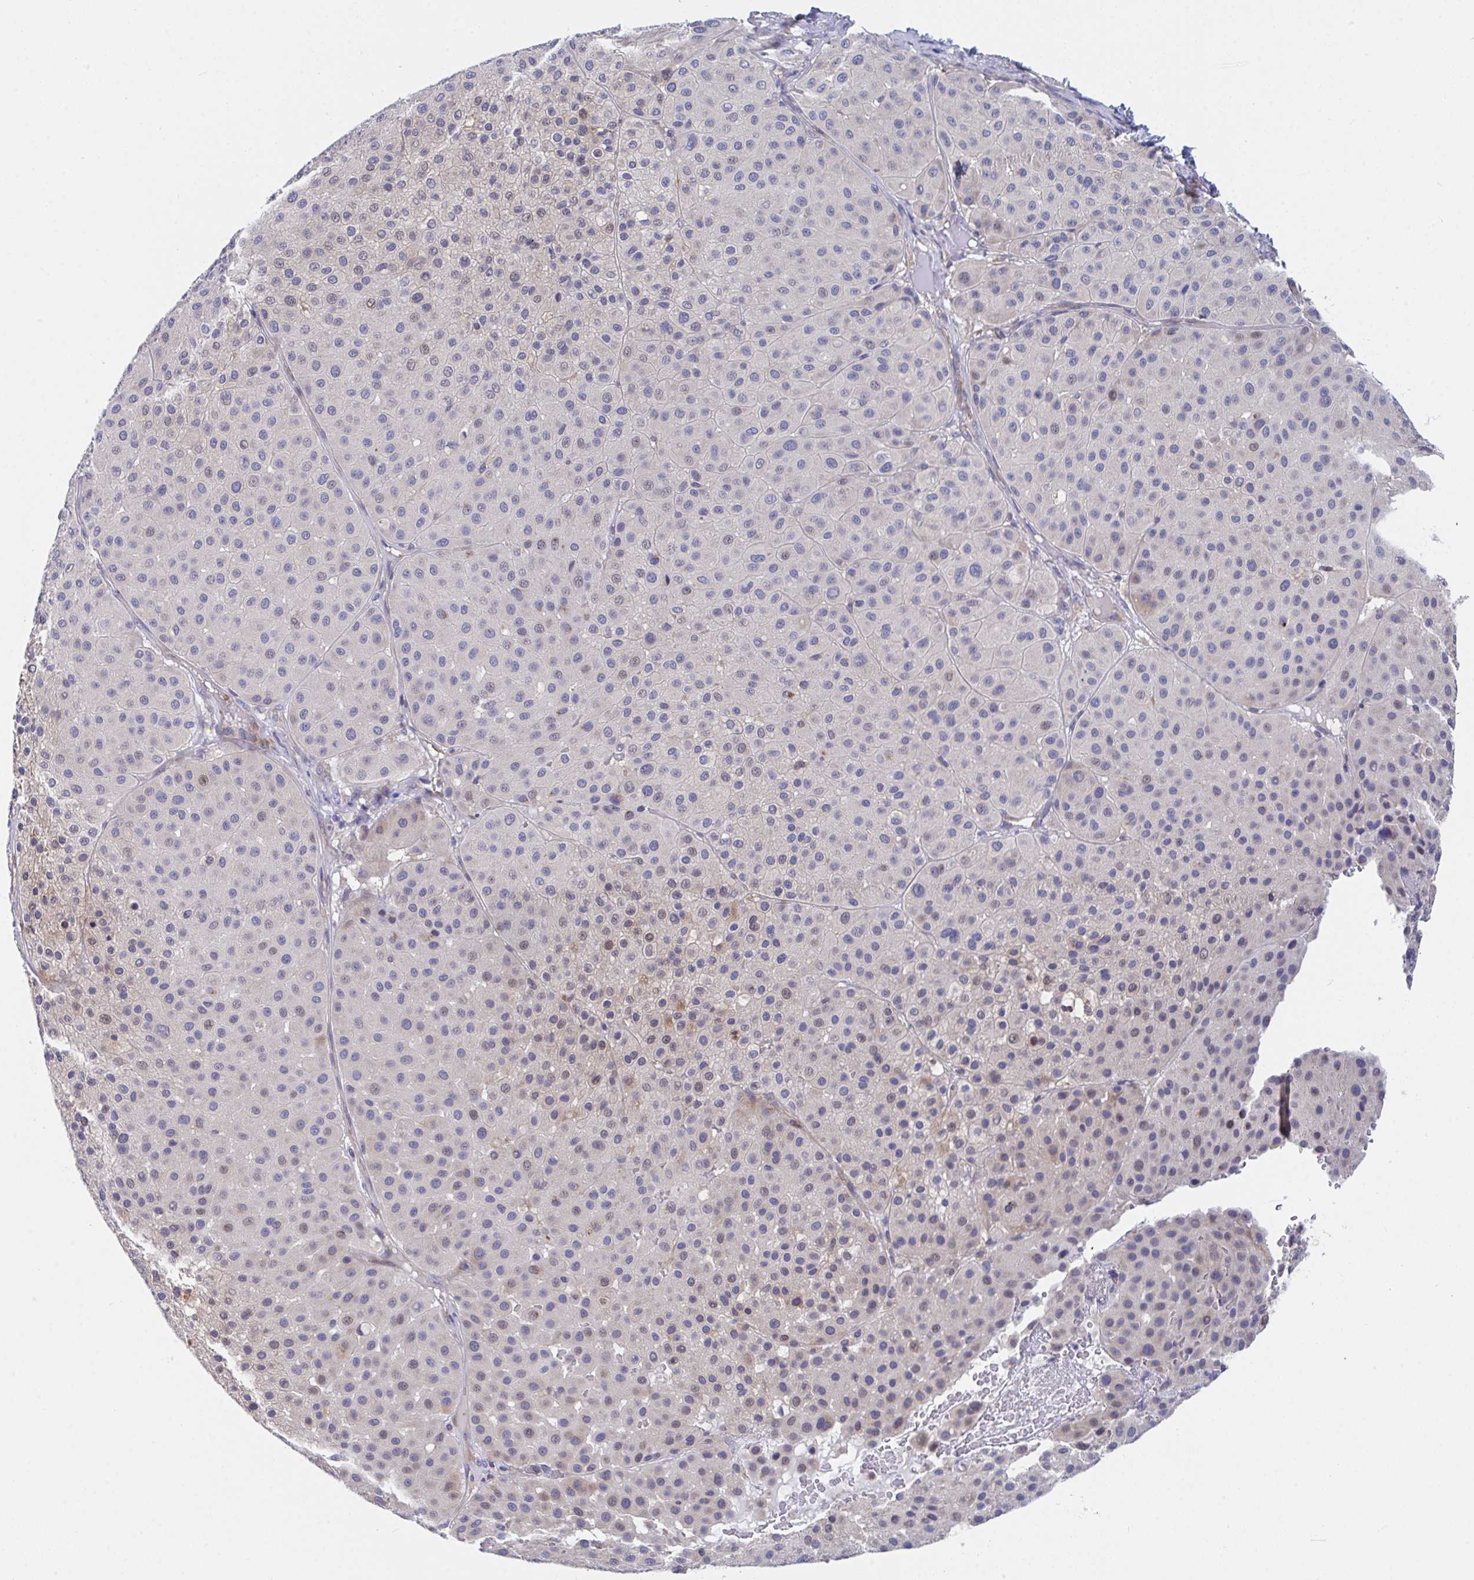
{"staining": {"intensity": "moderate", "quantity": "<25%", "location": "nuclear"}, "tissue": "melanoma", "cell_type": "Tumor cells", "image_type": "cancer", "snomed": [{"axis": "morphology", "description": "Malignant melanoma, Metastatic site"}, {"axis": "topography", "description": "Smooth muscle"}], "caption": "An IHC micrograph of tumor tissue is shown. Protein staining in brown highlights moderate nuclear positivity in malignant melanoma (metastatic site) within tumor cells. (brown staining indicates protein expression, while blue staining denotes nuclei).", "gene": "P2RX3", "patient": {"sex": "male", "age": 41}}